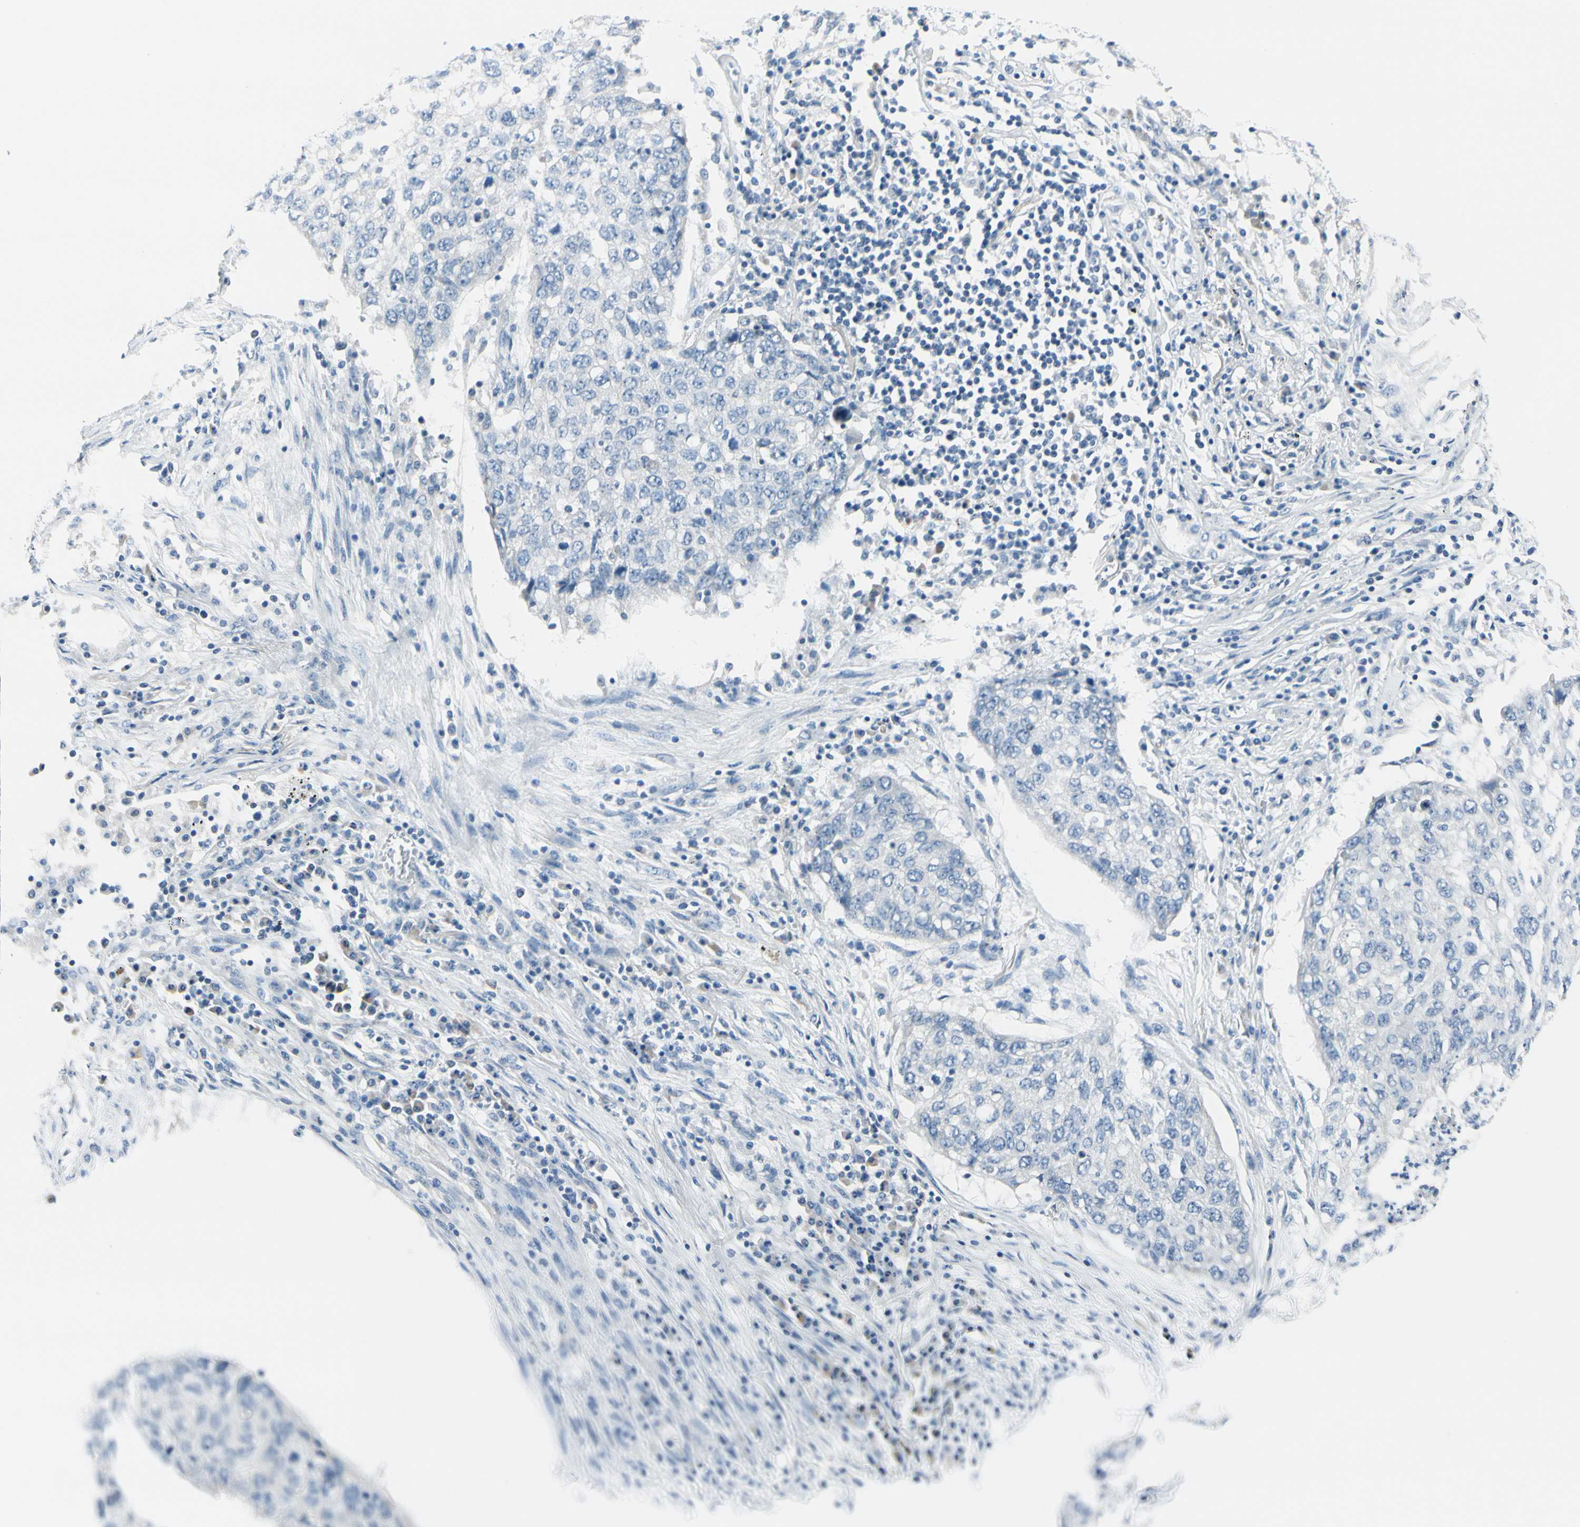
{"staining": {"intensity": "negative", "quantity": "none", "location": "none"}, "tissue": "lung cancer", "cell_type": "Tumor cells", "image_type": "cancer", "snomed": [{"axis": "morphology", "description": "Squamous cell carcinoma, NOS"}, {"axis": "topography", "description": "Lung"}], "caption": "Human lung squamous cell carcinoma stained for a protein using IHC displays no staining in tumor cells.", "gene": "PEBP1", "patient": {"sex": "female", "age": 63}}